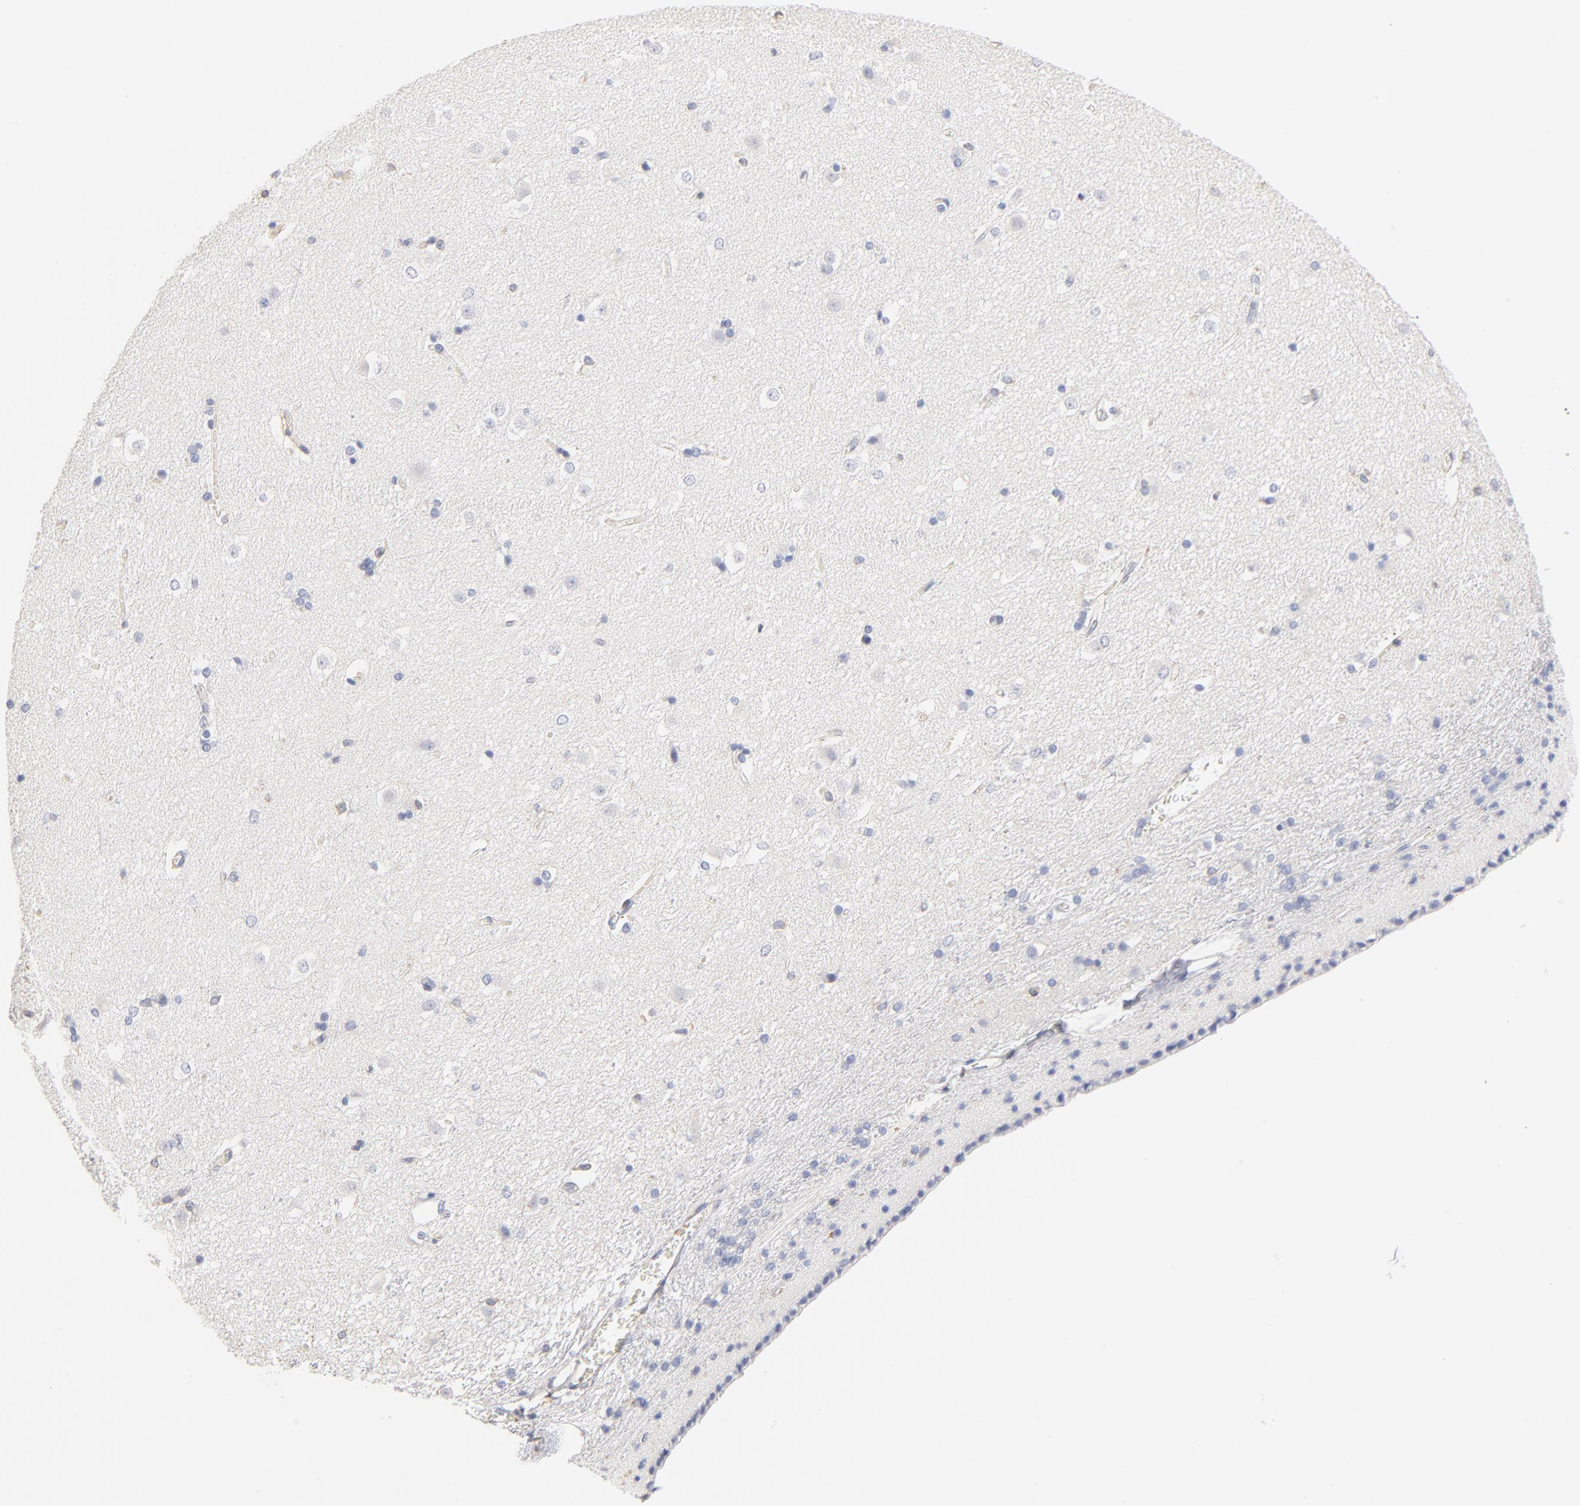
{"staining": {"intensity": "negative", "quantity": "none", "location": "none"}, "tissue": "caudate", "cell_type": "Glial cells", "image_type": "normal", "snomed": [{"axis": "morphology", "description": "Normal tissue, NOS"}, {"axis": "topography", "description": "Lateral ventricle wall"}], "caption": "Micrograph shows no protein positivity in glial cells of normal caudate.", "gene": "ITGA8", "patient": {"sex": "female", "age": 19}}